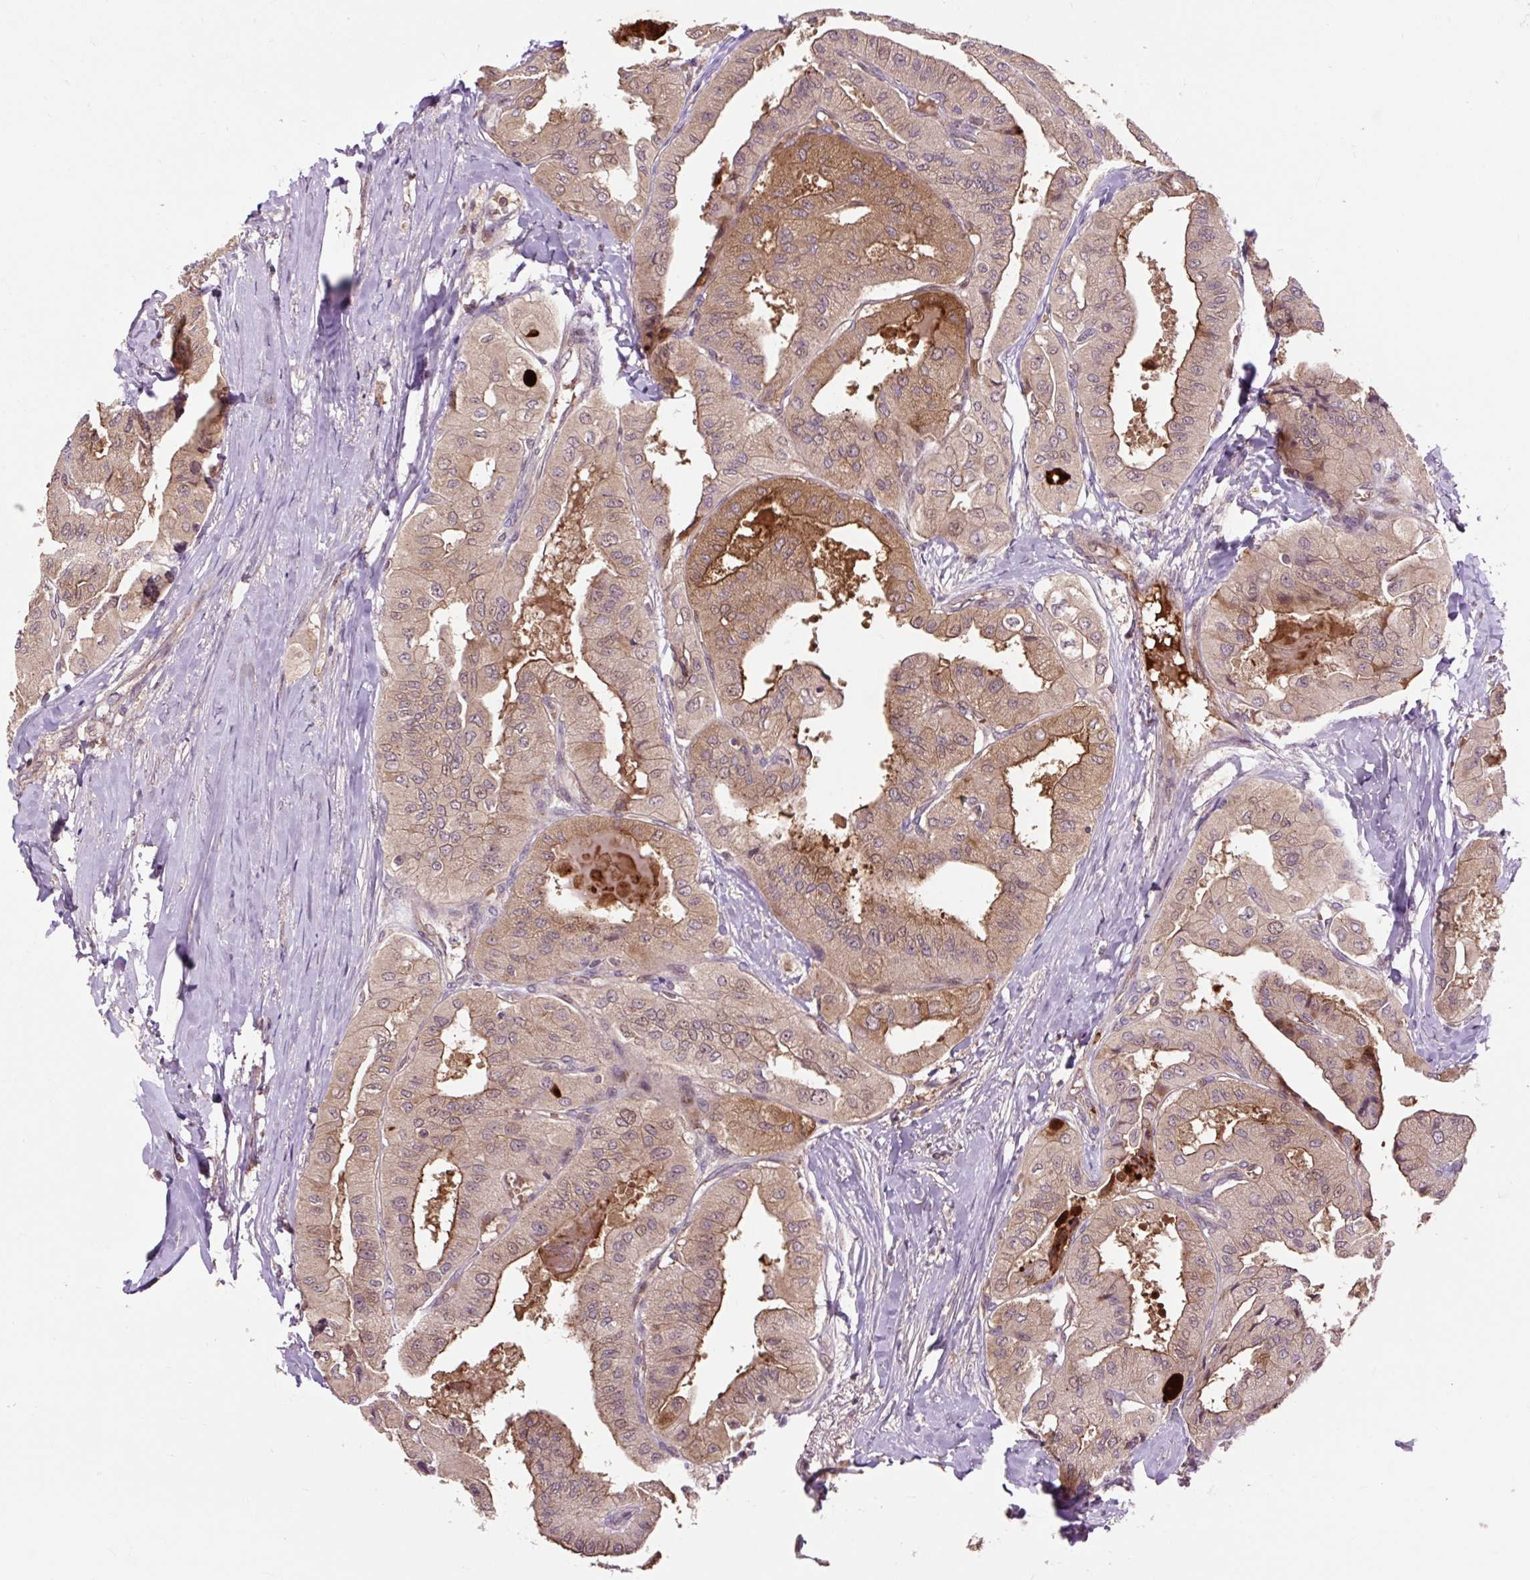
{"staining": {"intensity": "moderate", "quantity": "25%-75%", "location": "cytoplasmic/membranous"}, "tissue": "thyroid cancer", "cell_type": "Tumor cells", "image_type": "cancer", "snomed": [{"axis": "morphology", "description": "Normal tissue, NOS"}, {"axis": "morphology", "description": "Papillary adenocarcinoma, NOS"}, {"axis": "topography", "description": "Thyroid gland"}], "caption": "Protein staining by IHC shows moderate cytoplasmic/membranous staining in approximately 25%-75% of tumor cells in papillary adenocarcinoma (thyroid).", "gene": "MMS19", "patient": {"sex": "female", "age": 59}}